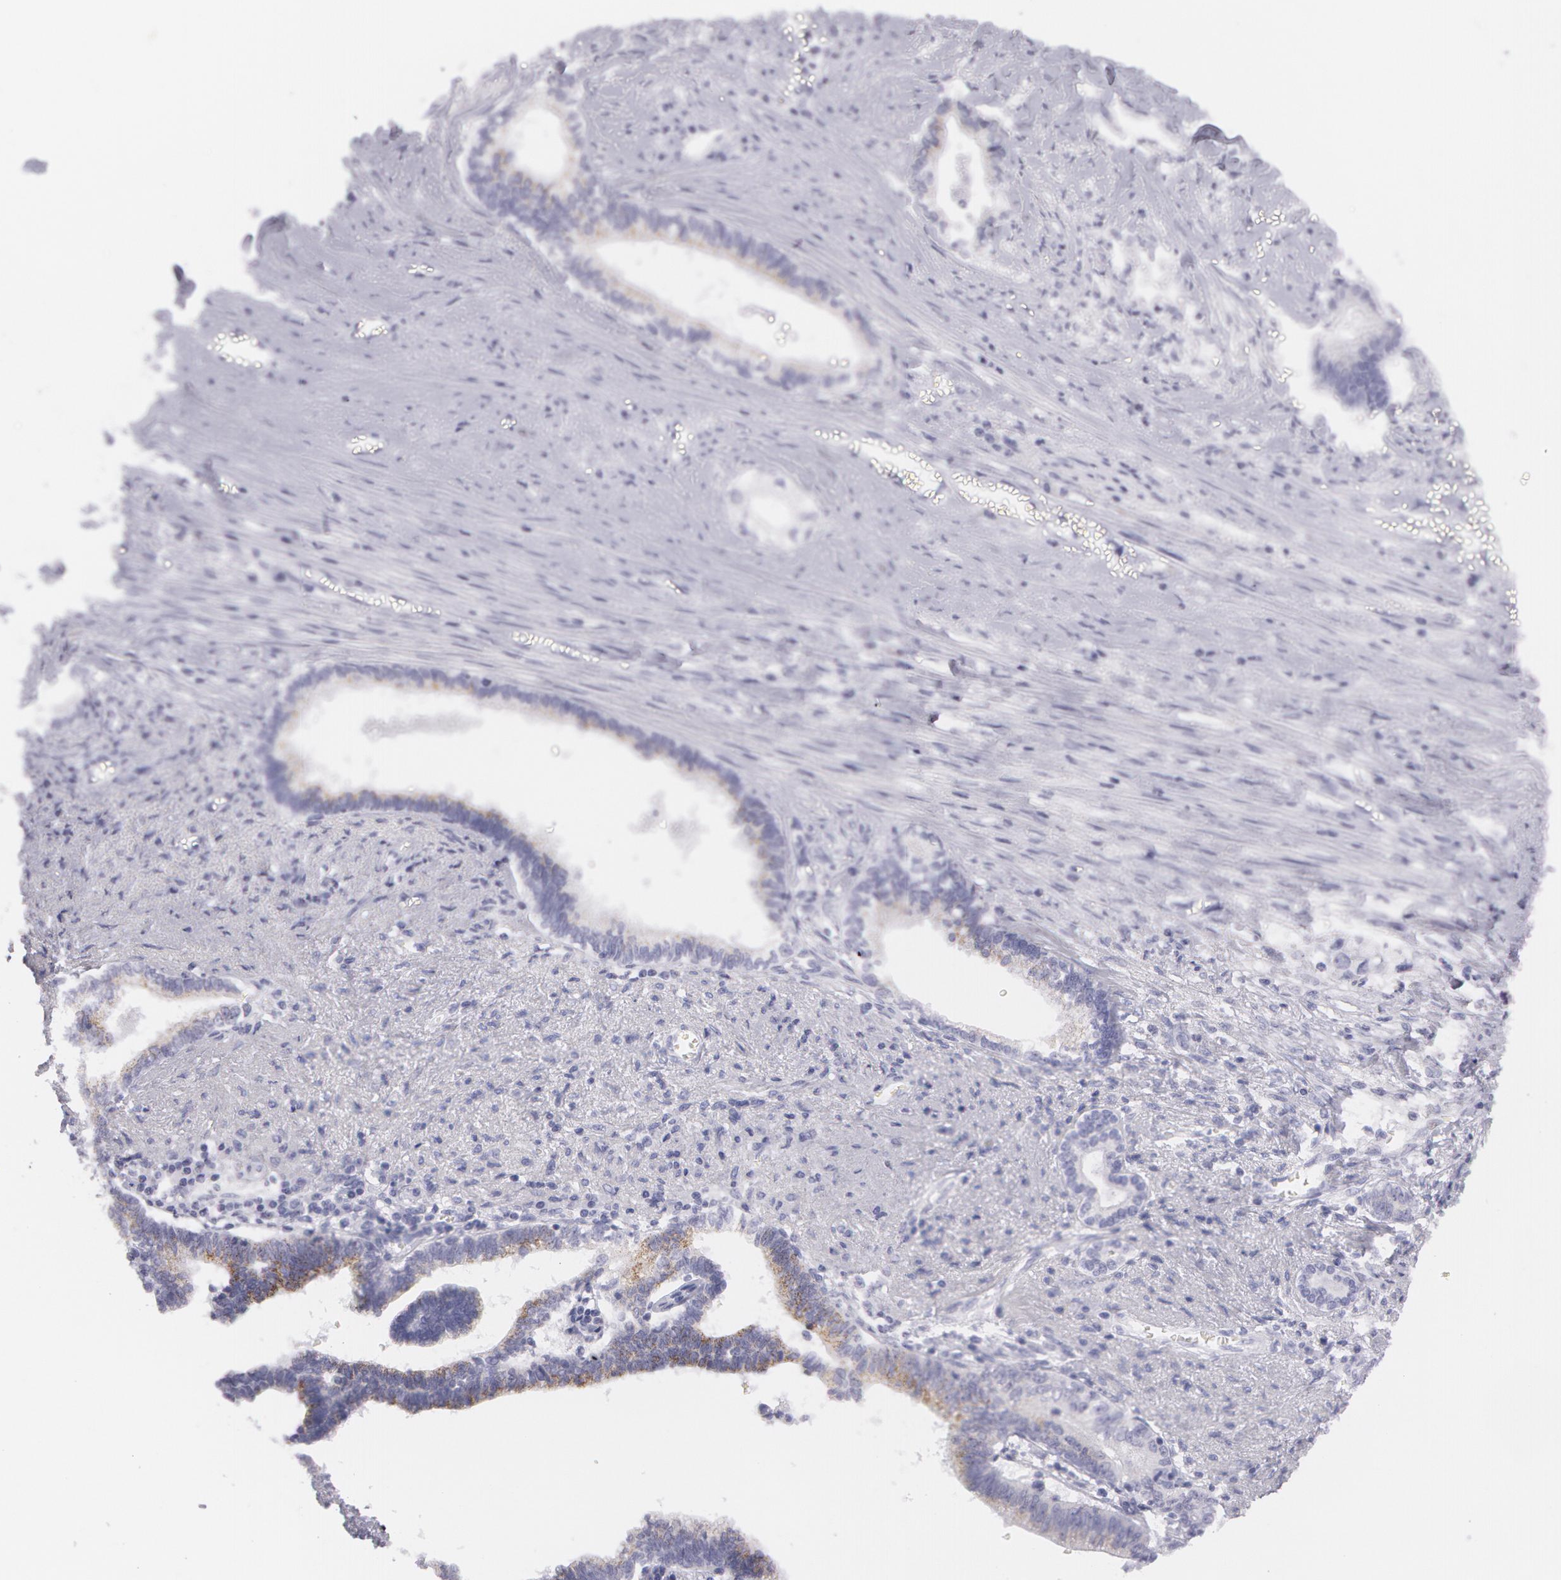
{"staining": {"intensity": "negative", "quantity": "none", "location": "none"}, "tissue": "liver cancer", "cell_type": "Tumor cells", "image_type": "cancer", "snomed": [{"axis": "morphology", "description": "Cholangiocarcinoma"}, {"axis": "topography", "description": "Liver"}], "caption": "Cholangiocarcinoma (liver) stained for a protein using immunohistochemistry shows no staining tumor cells.", "gene": "AMACR", "patient": {"sex": "male", "age": 57}}